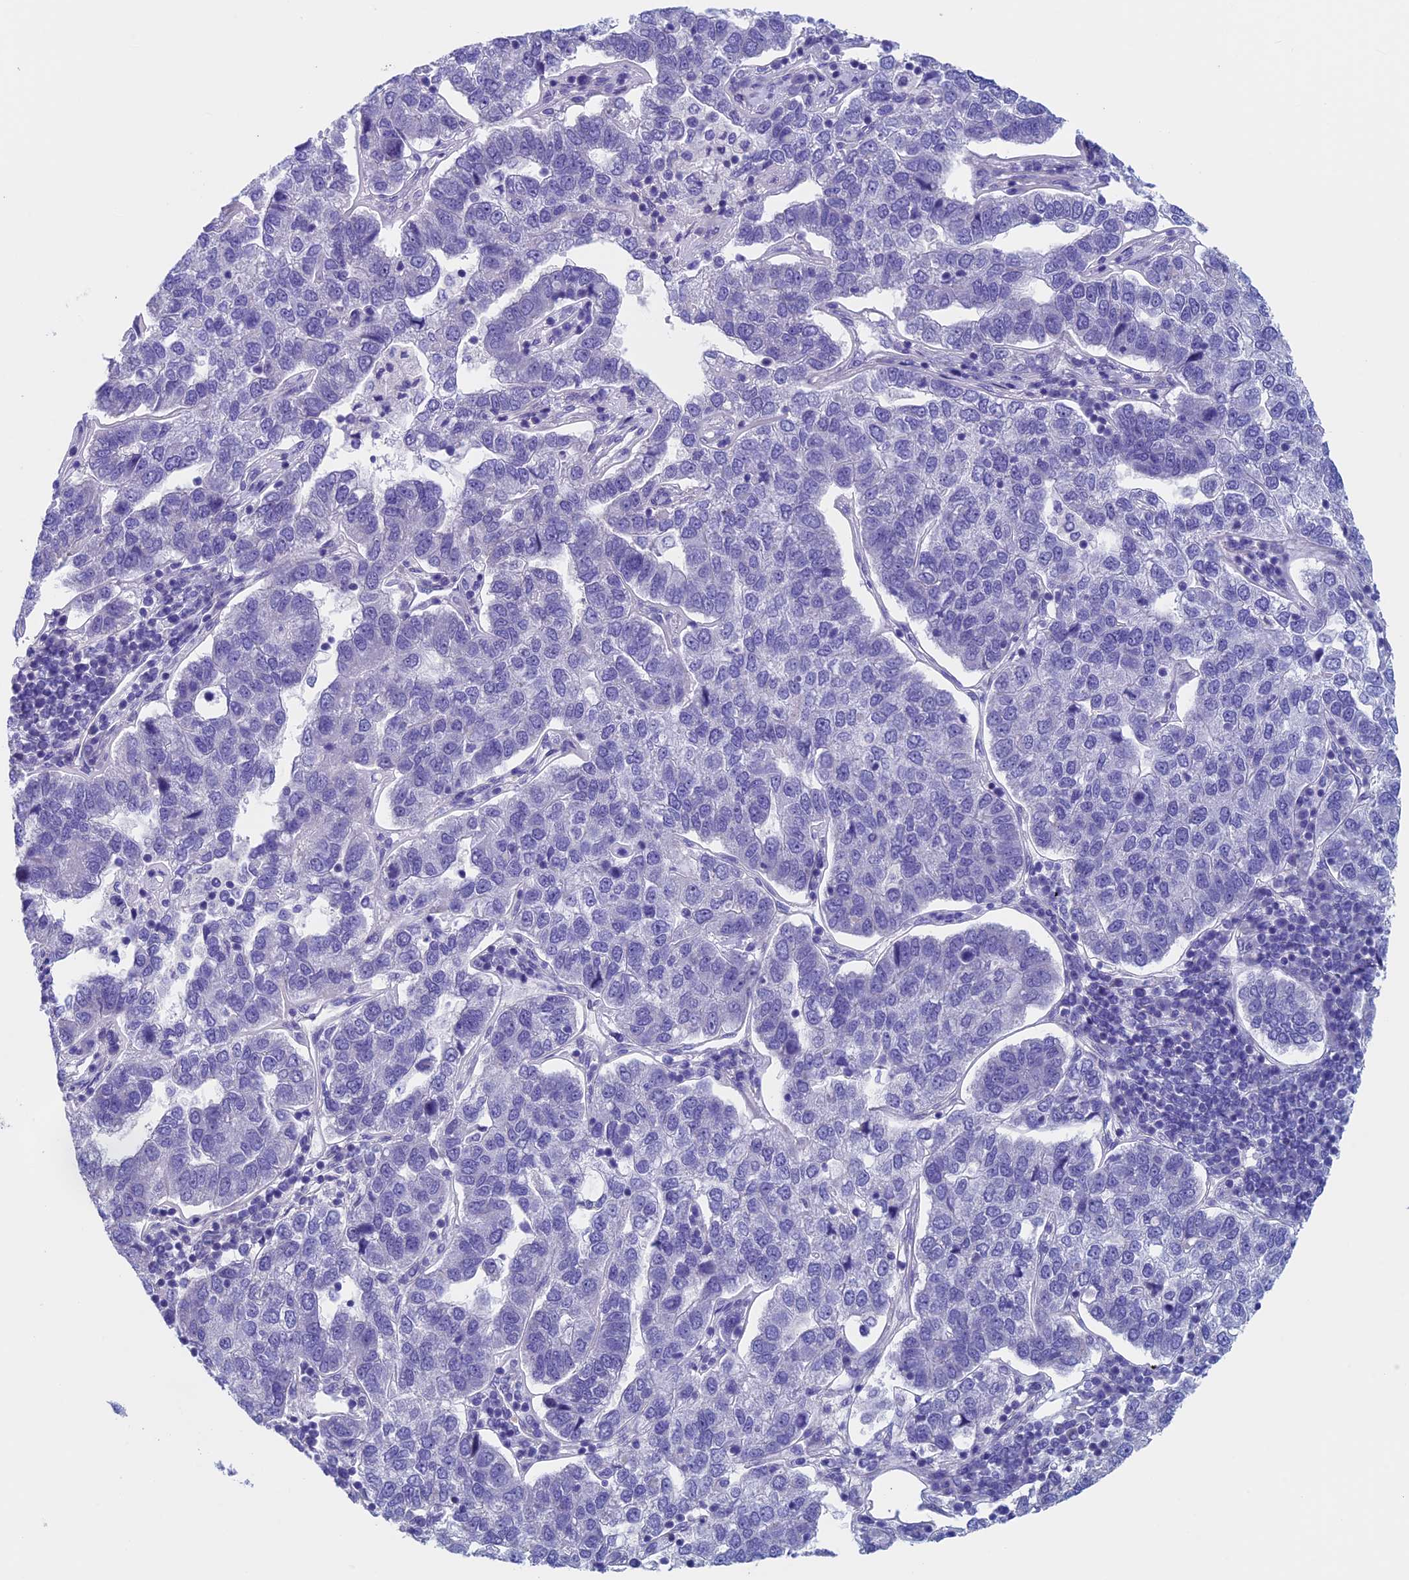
{"staining": {"intensity": "negative", "quantity": "none", "location": "none"}, "tissue": "pancreatic cancer", "cell_type": "Tumor cells", "image_type": "cancer", "snomed": [{"axis": "morphology", "description": "Adenocarcinoma, NOS"}, {"axis": "topography", "description": "Pancreas"}], "caption": "Immunohistochemical staining of pancreatic cancer displays no significant staining in tumor cells.", "gene": "ADH7", "patient": {"sex": "female", "age": 61}}